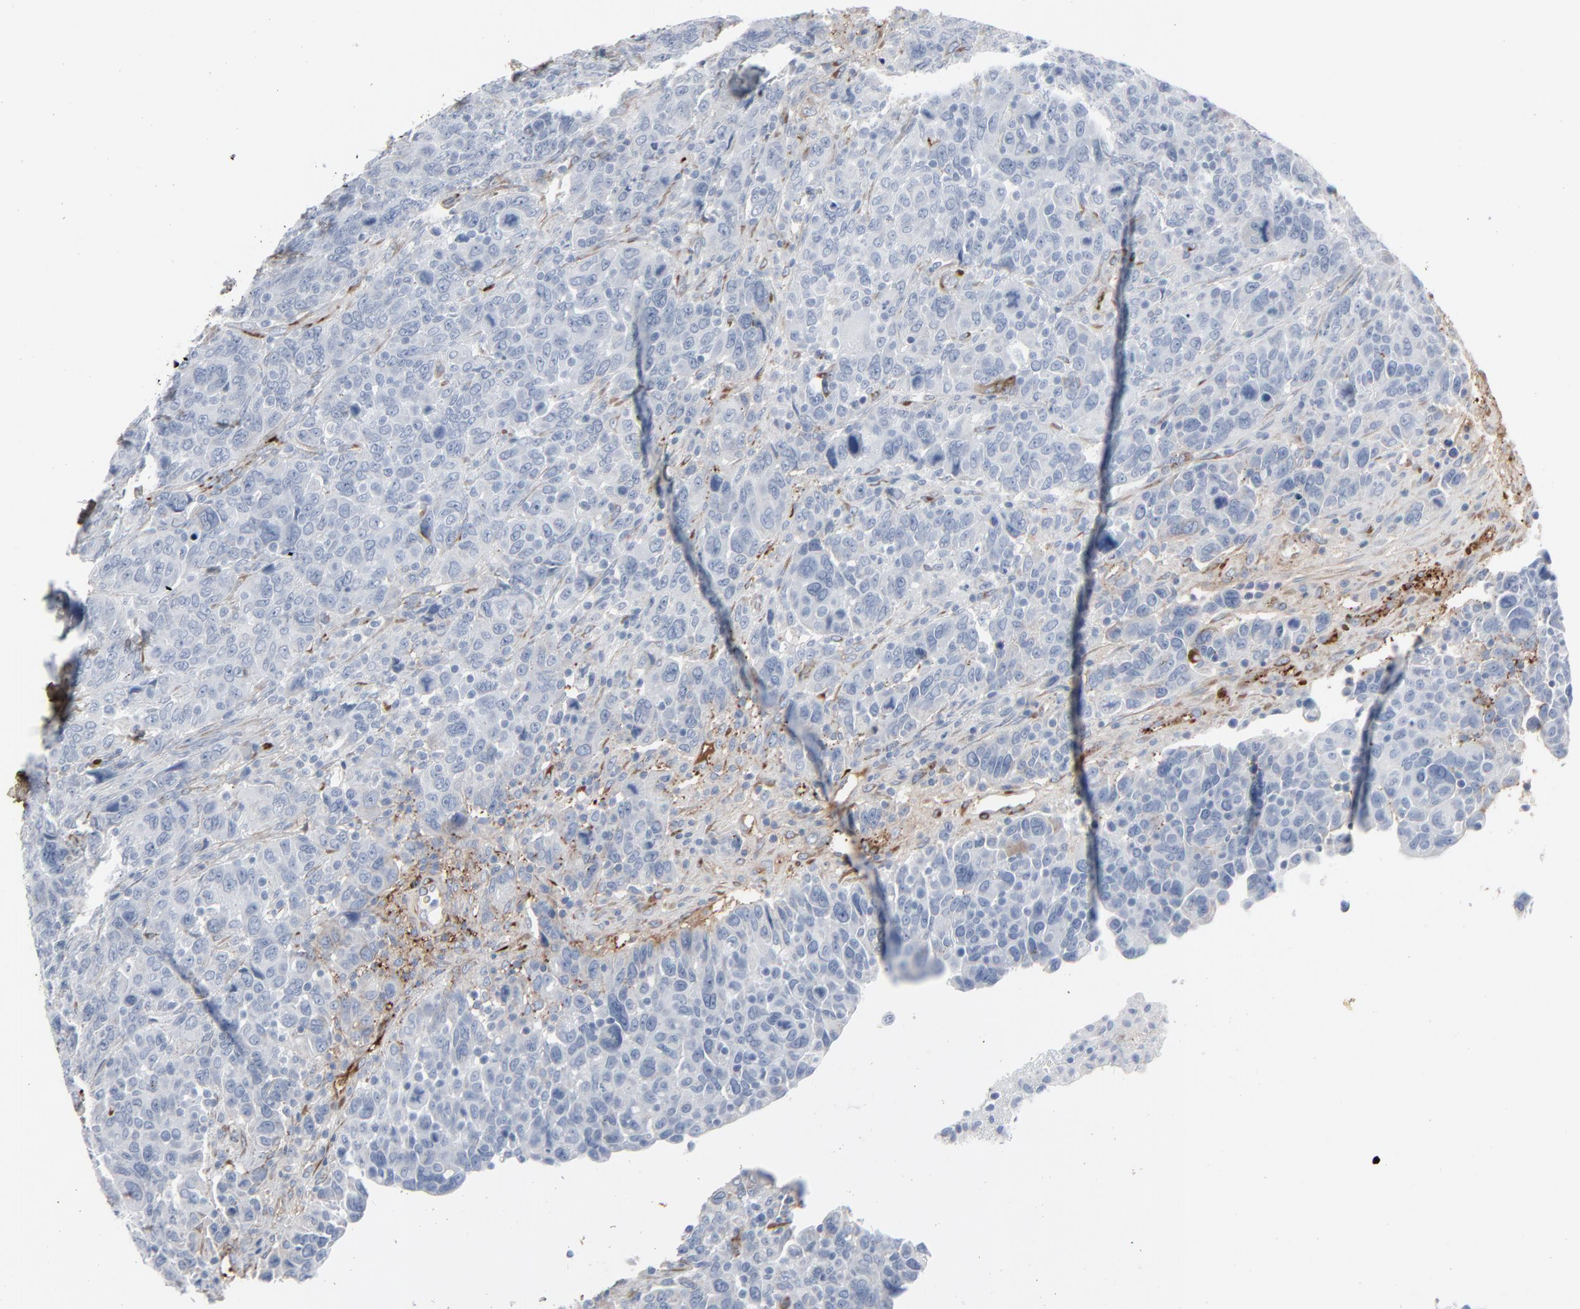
{"staining": {"intensity": "negative", "quantity": "none", "location": "none"}, "tissue": "breast cancer", "cell_type": "Tumor cells", "image_type": "cancer", "snomed": [{"axis": "morphology", "description": "Duct carcinoma"}, {"axis": "topography", "description": "Breast"}], "caption": "High power microscopy photomicrograph of an IHC photomicrograph of breast cancer (intraductal carcinoma), revealing no significant positivity in tumor cells. (IHC, brightfield microscopy, high magnification).", "gene": "BGN", "patient": {"sex": "female", "age": 37}}